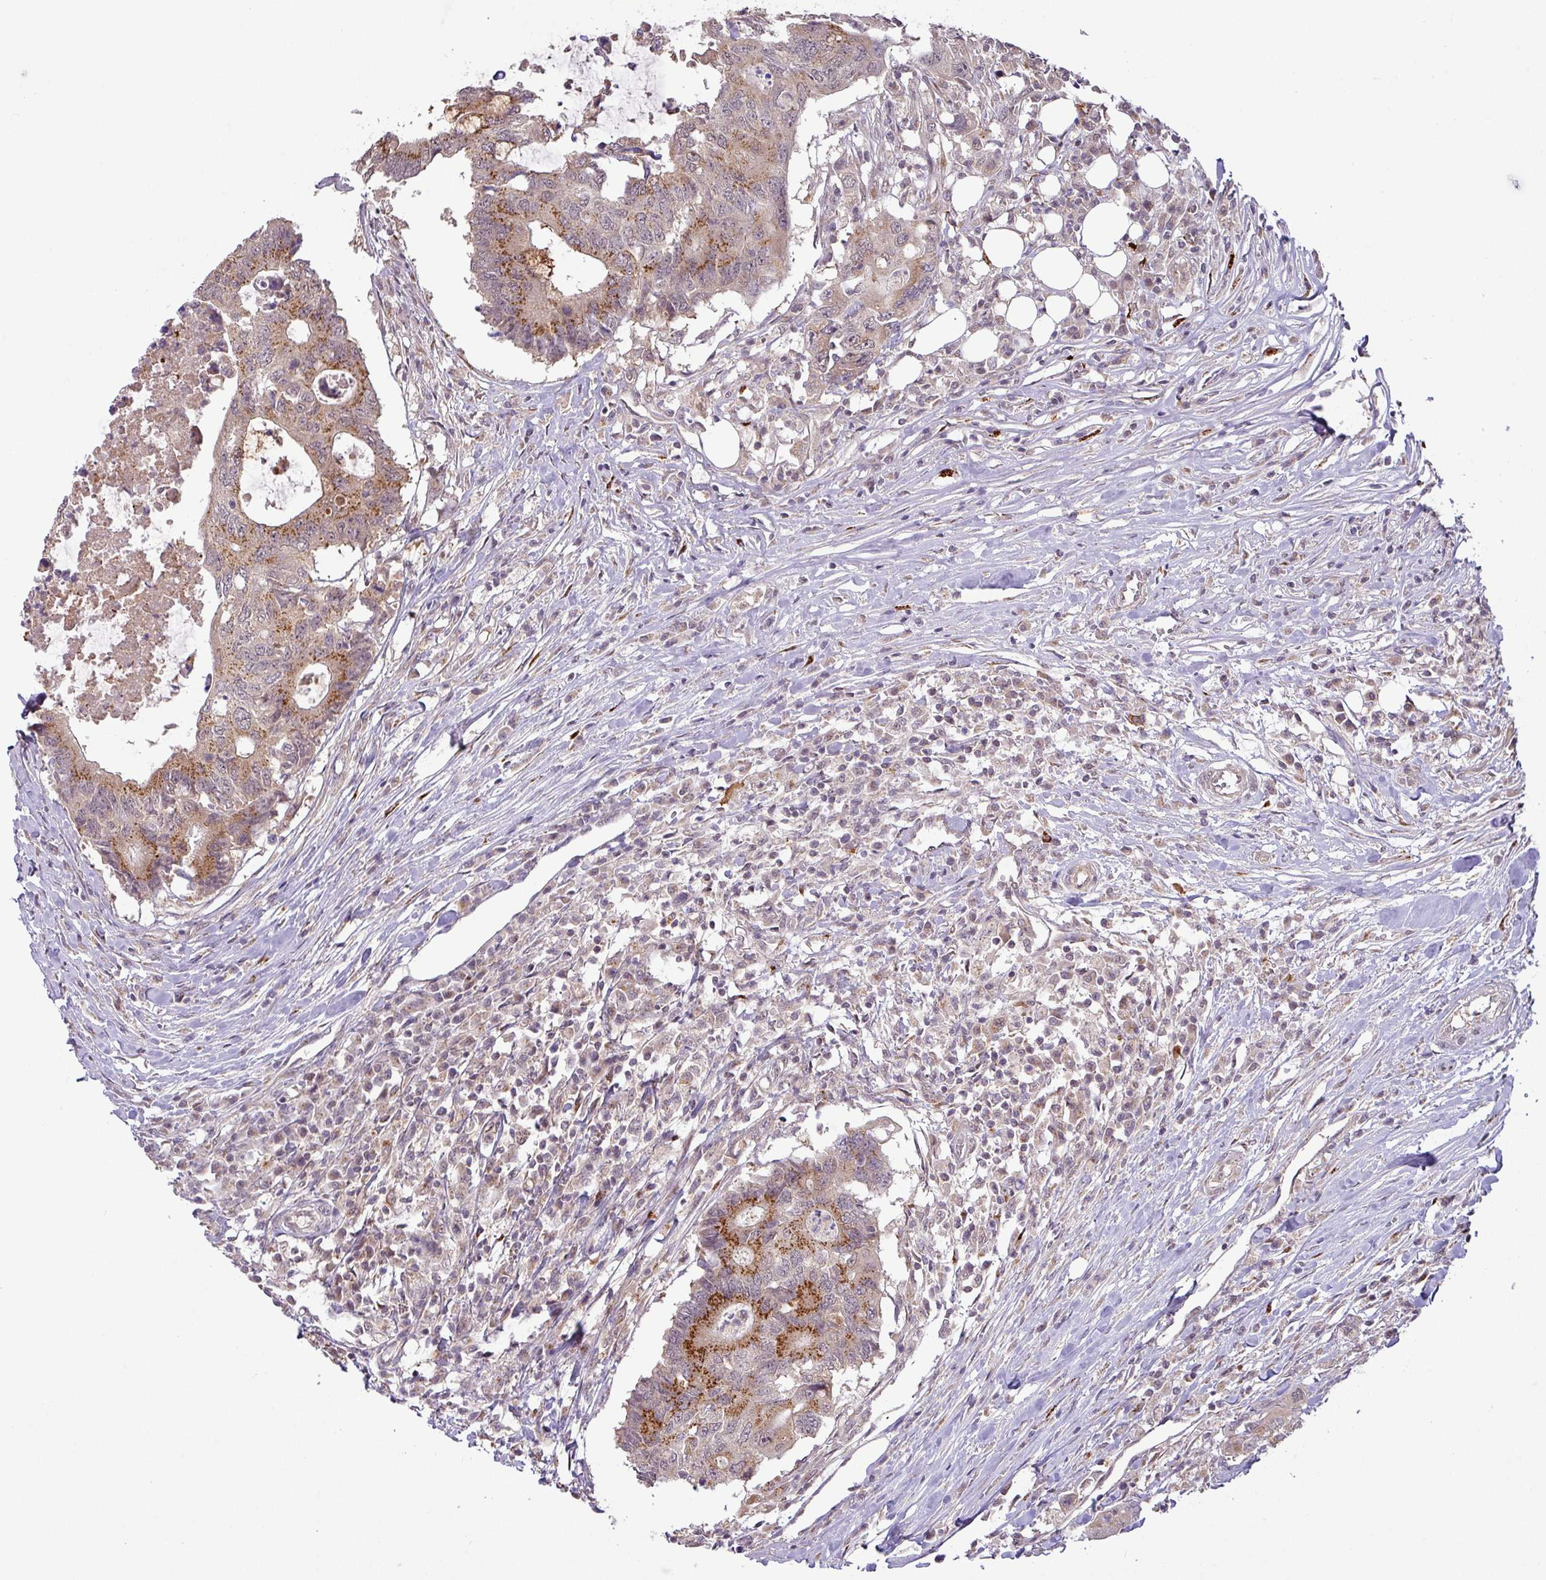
{"staining": {"intensity": "strong", "quantity": "25%-75%", "location": "cytoplasmic/membranous"}, "tissue": "colorectal cancer", "cell_type": "Tumor cells", "image_type": "cancer", "snomed": [{"axis": "morphology", "description": "Adenocarcinoma, NOS"}, {"axis": "topography", "description": "Colon"}], "caption": "Colorectal adenocarcinoma stained for a protein (brown) demonstrates strong cytoplasmic/membranous positive positivity in about 25%-75% of tumor cells.", "gene": "GALNT12", "patient": {"sex": "male", "age": 71}}